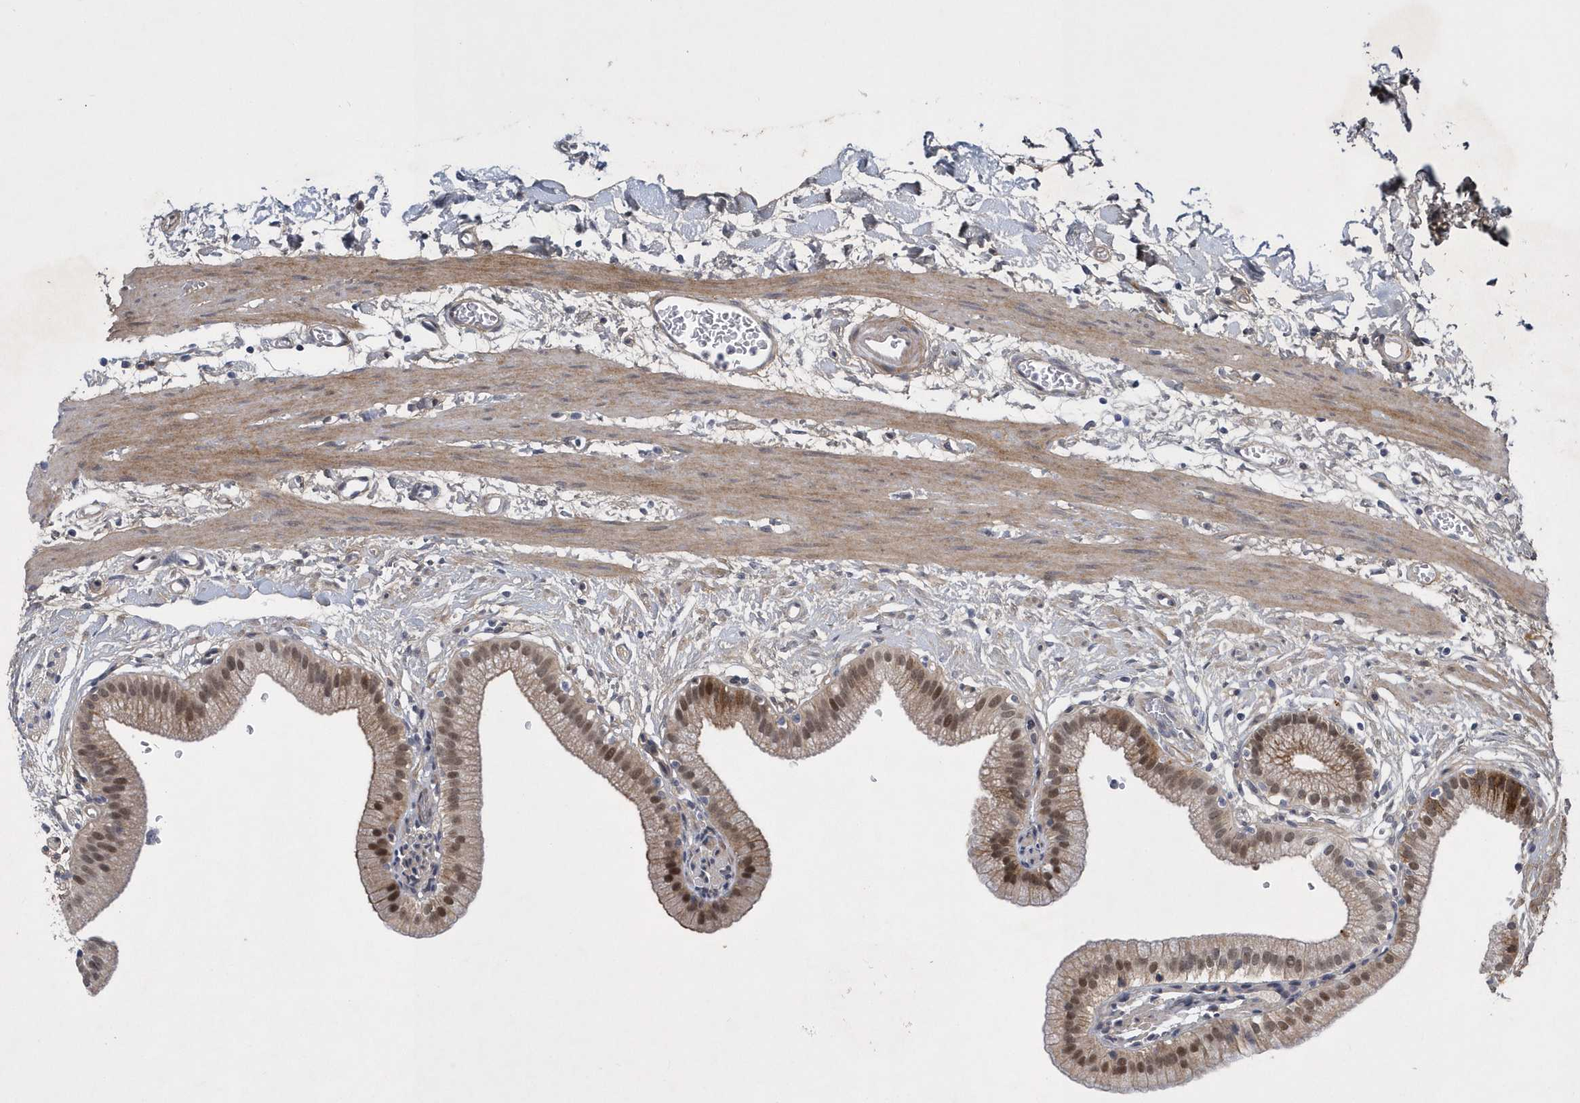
{"staining": {"intensity": "moderate", "quantity": ">75%", "location": "nuclear"}, "tissue": "gallbladder", "cell_type": "Glandular cells", "image_type": "normal", "snomed": [{"axis": "morphology", "description": "Normal tissue, NOS"}, {"axis": "topography", "description": "Gallbladder"}], "caption": "IHC staining of benign gallbladder, which demonstrates medium levels of moderate nuclear expression in approximately >75% of glandular cells indicating moderate nuclear protein expression. The staining was performed using DAB (brown) for protein detection and nuclei were counterstained in hematoxylin (blue).", "gene": "FAM217A", "patient": {"sex": "male", "age": 55}}